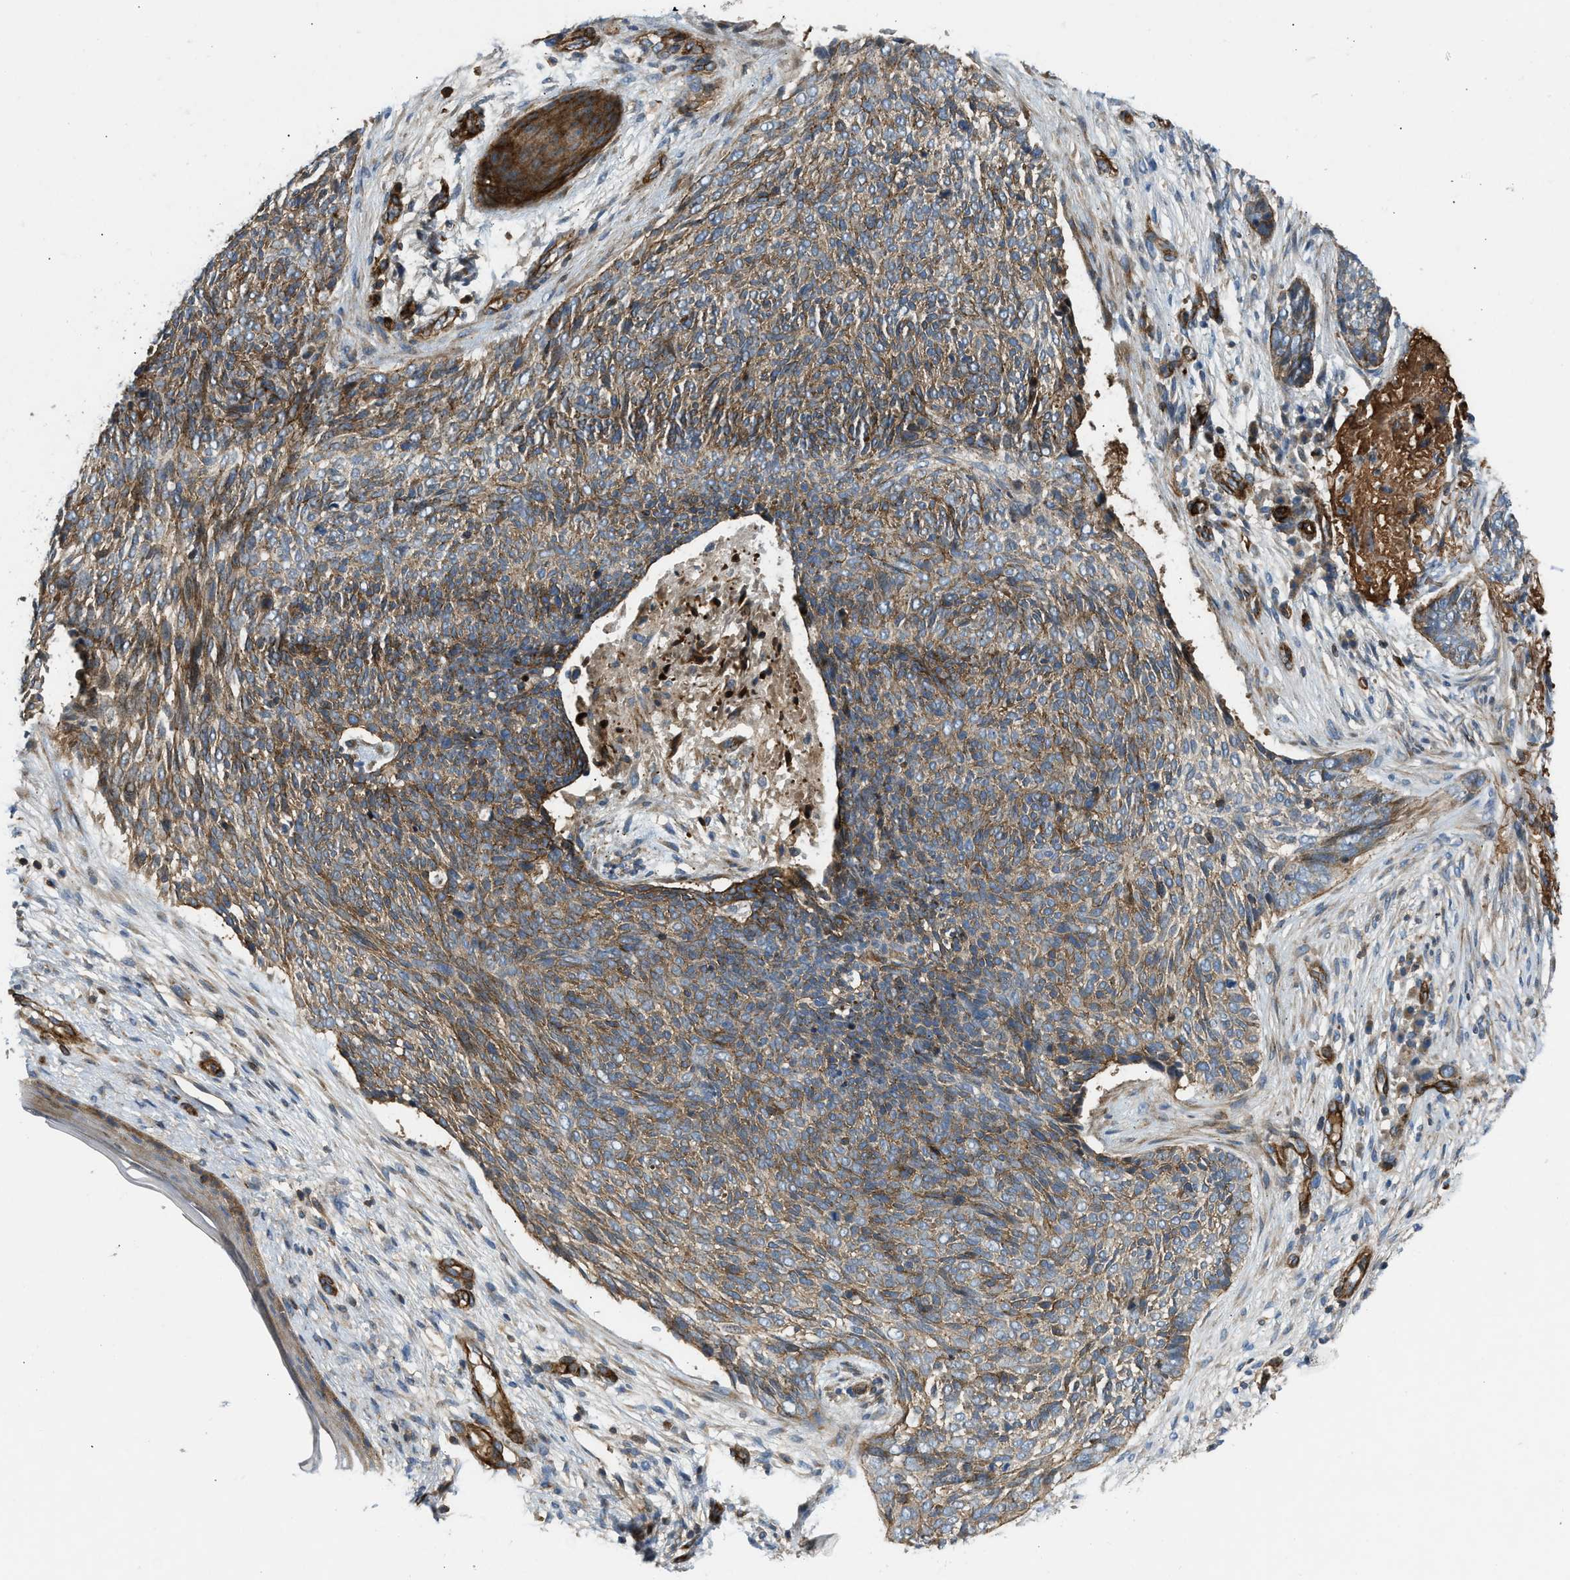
{"staining": {"intensity": "moderate", "quantity": ">75%", "location": "cytoplasmic/membranous"}, "tissue": "skin cancer", "cell_type": "Tumor cells", "image_type": "cancer", "snomed": [{"axis": "morphology", "description": "Basal cell carcinoma"}, {"axis": "topography", "description": "Skin"}], "caption": "Moderate cytoplasmic/membranous staining for a protein is identified in about >75% of tumor cells of skin basal cell carcinoma using immunohistochemistry (IHC).", "gene": "NYNRIN", "patient": {"sex": "female", "age": 84}}